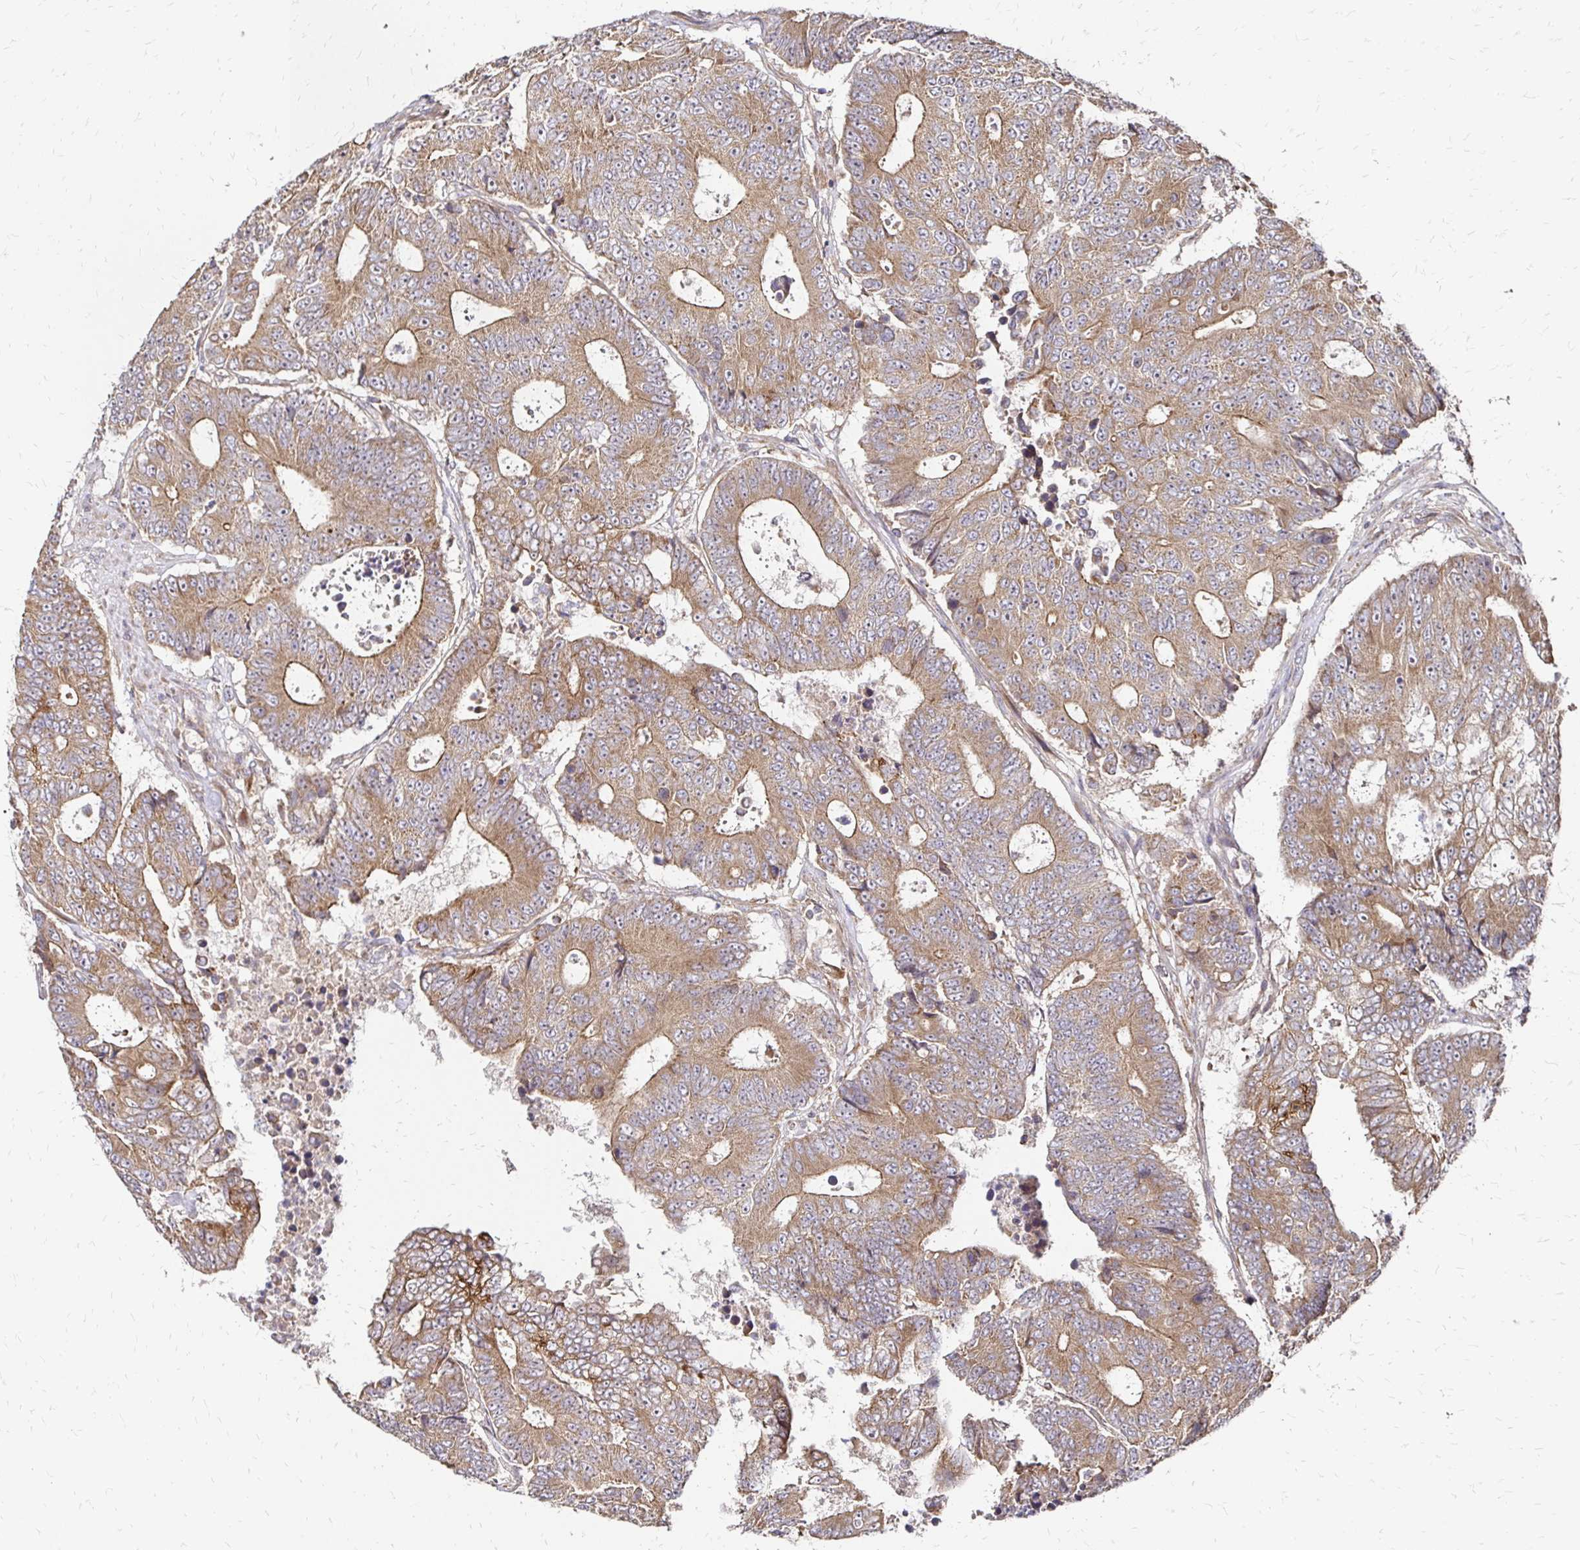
{"staining": {"intensity": "moderate", "quantity": ">75%", "location": "cytoplasmic/membranous"}, "tissue": "colorectal cancer", "cell_type": "Tumor cells", "image_type": "cancer", "snomed": [{"axis": "morphology", "description": "Adenocarcinoma, NOS"}, {"axis": "topography", "description": "Colon"}], "caption": "The micrograph demonstrates a brown stain indicating the presence of a protein in the cytoplasmic/membranous of tumor cells in colorectal cancer (adenocarcinoma).", "gene": "ZW10", "patient": {"sex": "female", "age": 48}}